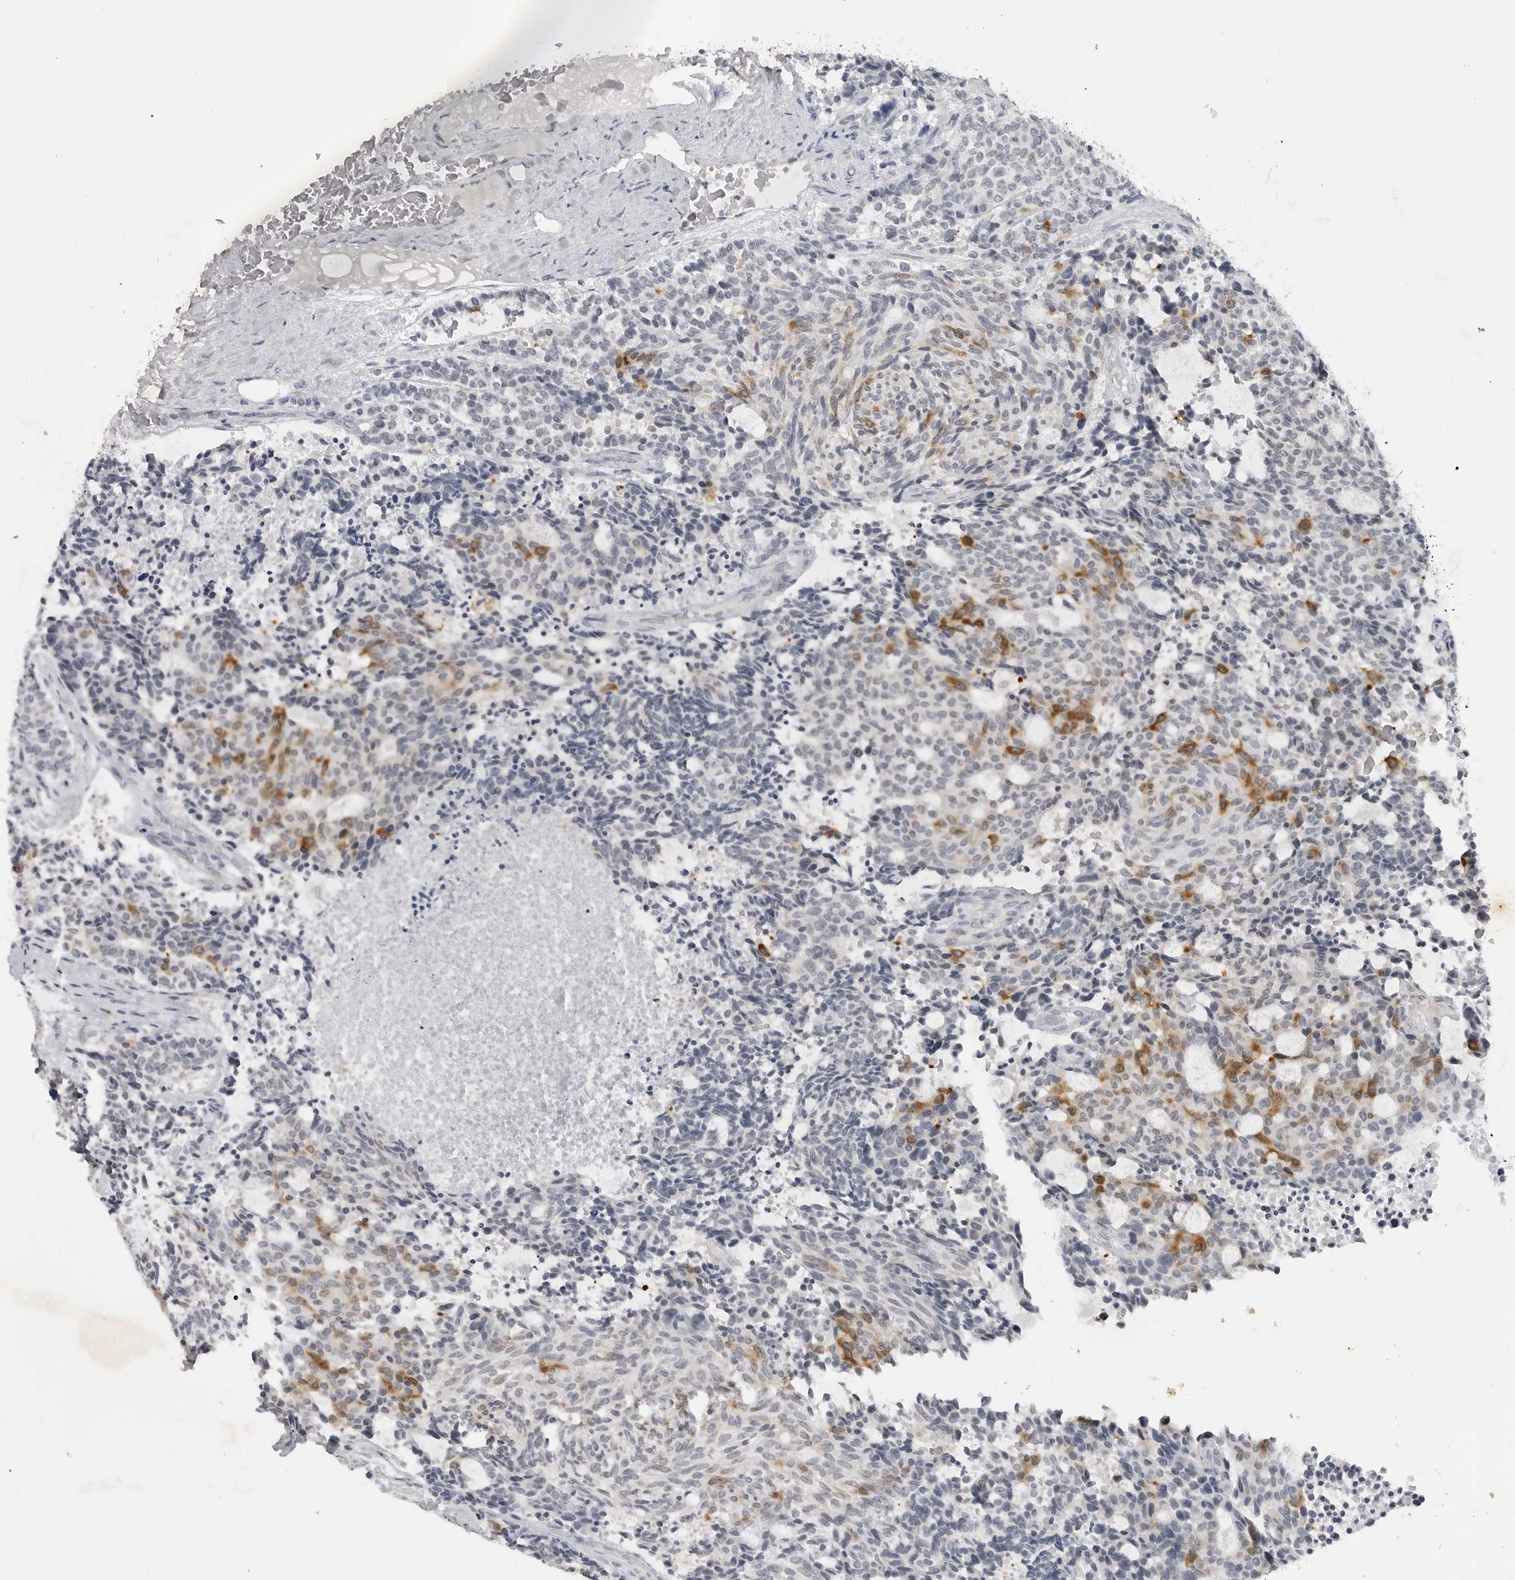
{"staining": {"intensity": "moderate", "quantity": "<25%", "location": "cytoplasmic/membranous"}, "tissue": "carcinoid", "cell_type": "Tumor cells", "image_type": "cancer", "snomed": [{"axis": "morphology", "description": "Carcinoid, malignant, NOS"}, {"axis": "topography", "description": "Pancreas"}], "caption": "Protein staining of carcinoid tissue exhibits moderate cytoplasmic/membranous staining in about <25% of tumor cells. (DAB IHC, brown staining for protein, blue staining for nuclei).", "gene": "RRM1", "patient": {"sex": "female", "age": 54}}